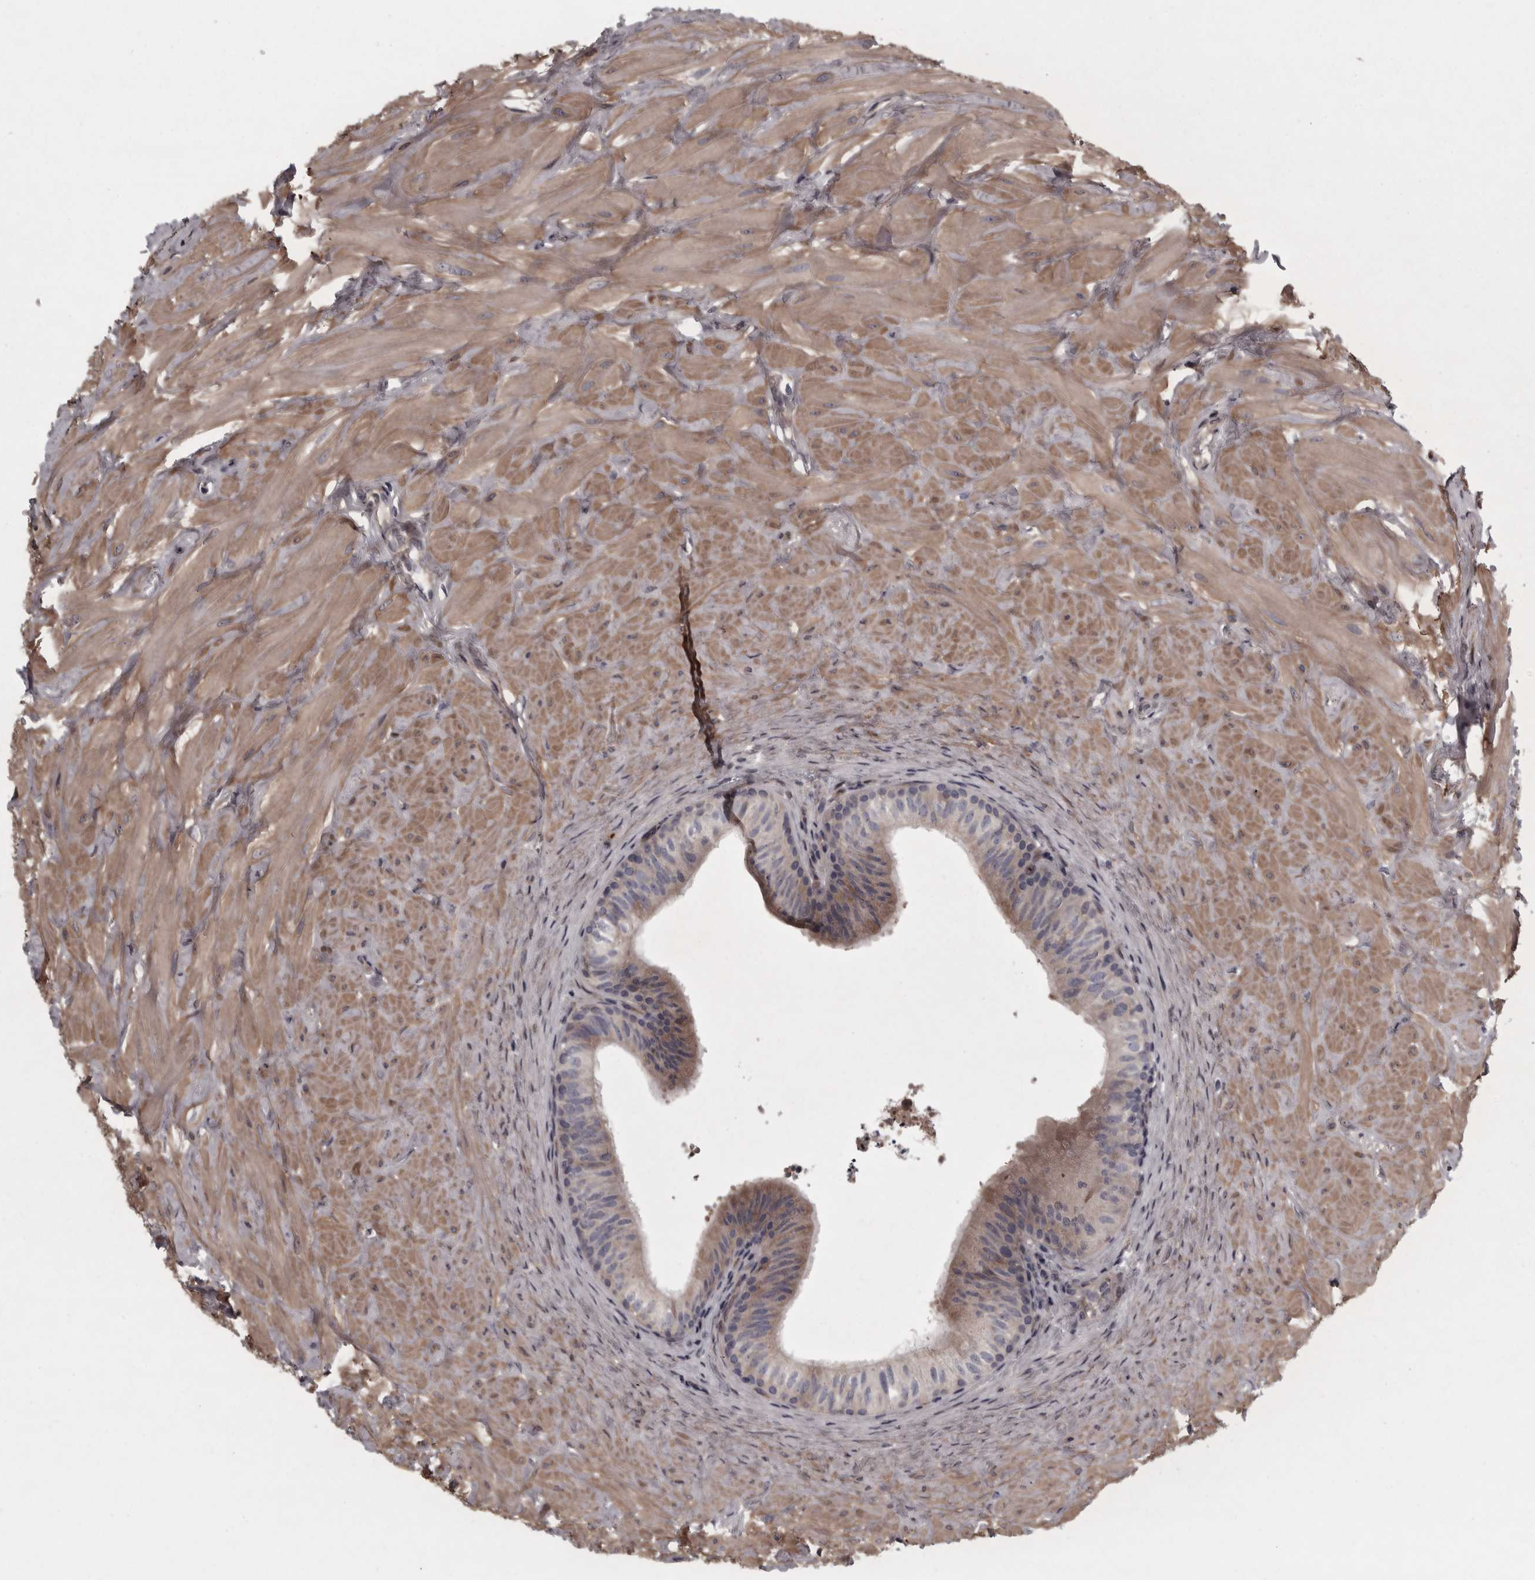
{"staining": {"intensity": "weak", "quantity": "<25%", "location": "cytoplasmic/membranous"}, "tissue": "epididymis", "cell_type": "Glandular cells", "image_type": "normal", "snomed": [{"axis": "morphology", "description": "Normal tissue, NOS"}, {"axis": "topography", "description": "Soft tissue"}, {"axis": "topography", "description": "Epididymis"}], "caption": "Glandular cells show no significant protein positivity in normal epididymis. The staining is performed using DAB brown chromogen with nuclei counter-stained in using hematoxylin.", "gene": "RSU1", "patient": {"sex": "male", "age": 26}}